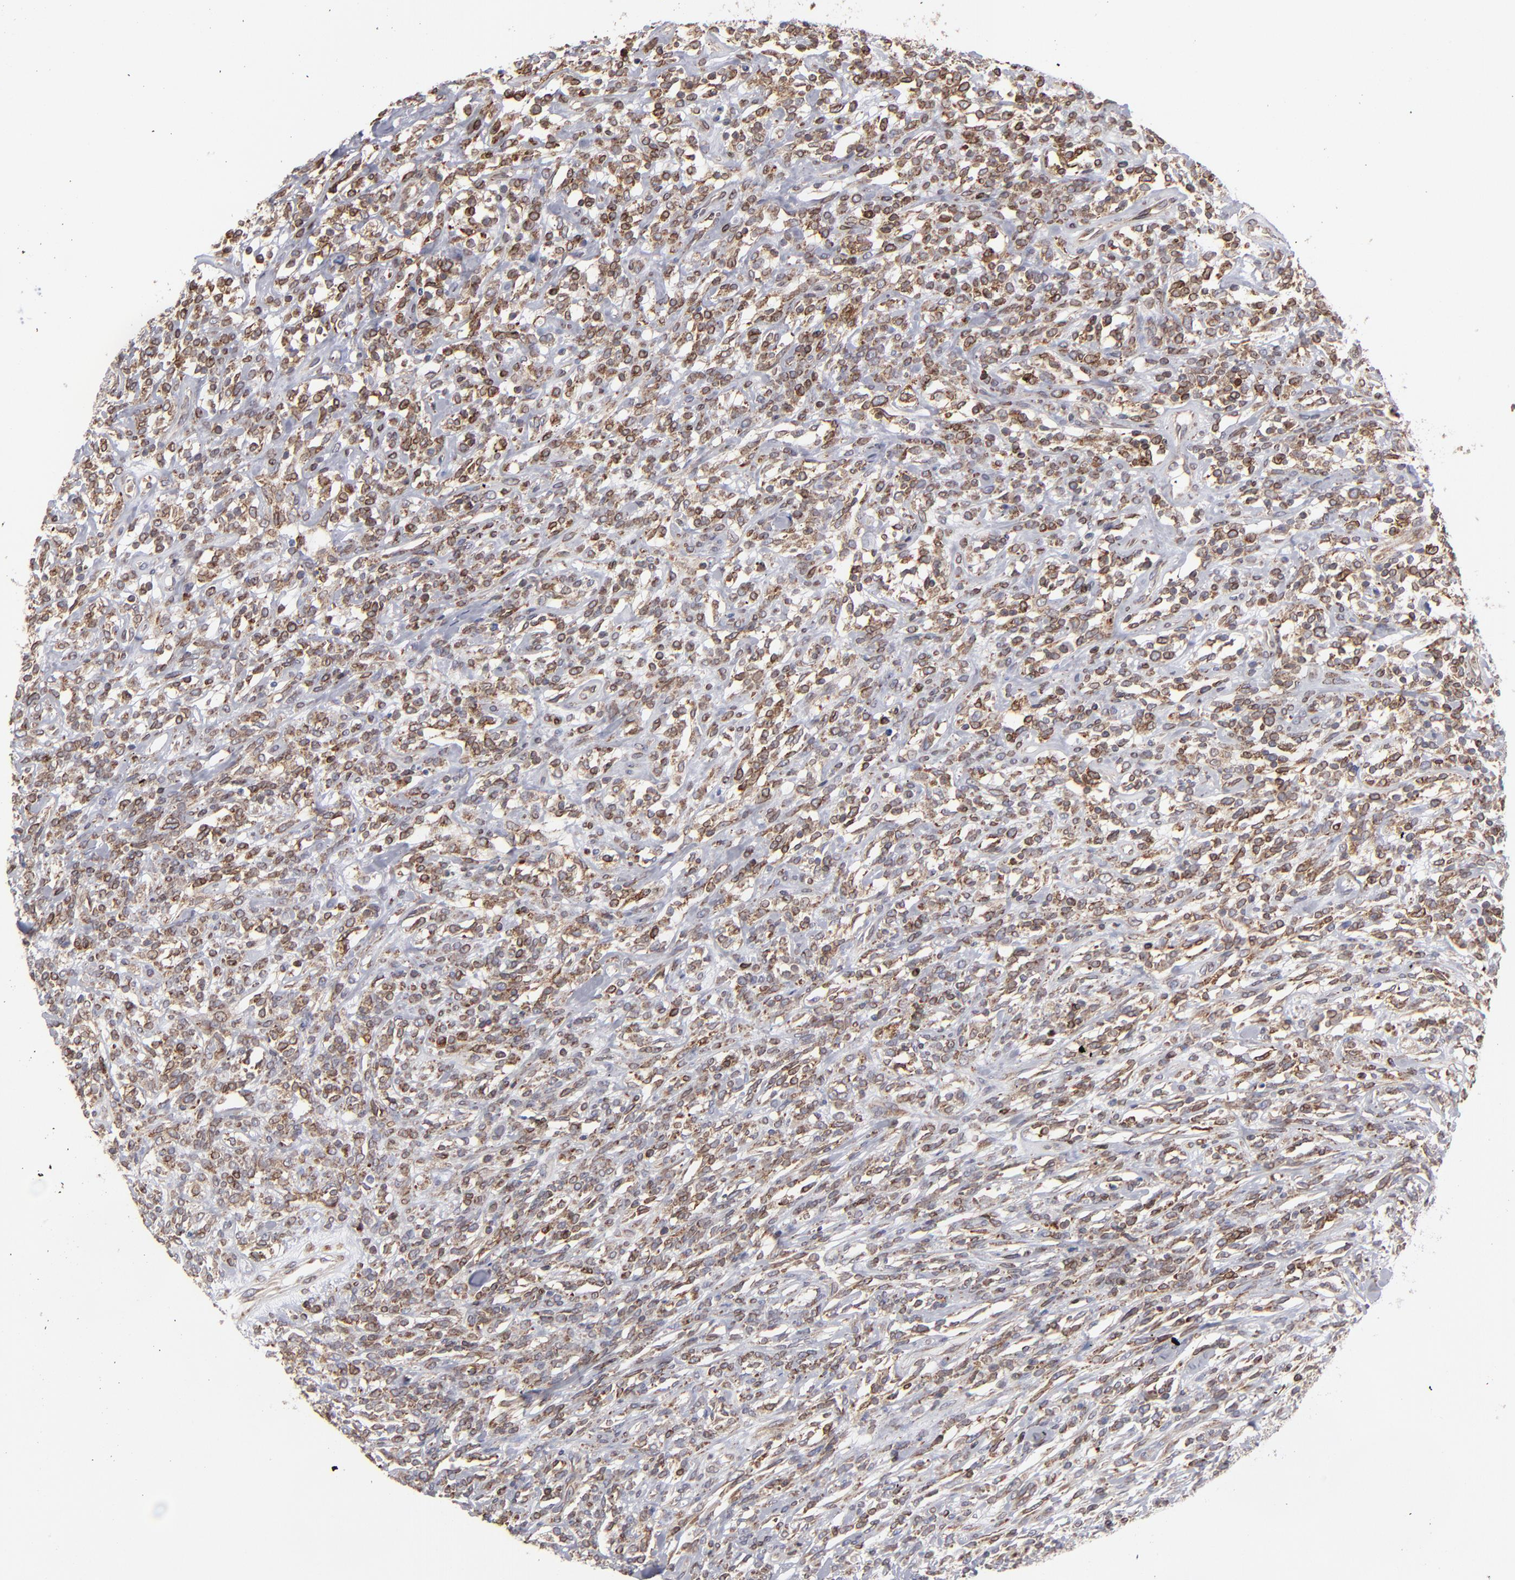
{"staining": {"intensity": "moderate", "quantity": ">75%", "location": "cytoplasmic/membranous"}, "tissue": "lymphoma", "cell_type": "Tumor cells", "image_type": "cancer", "snomed": [{"axis": "morphology", "description": "Malignant lymphoma, non-Hodgkin's type, High grade"}, {"axis": "topography", "description": "Lymph node"}], "caption": "Protein staining by IHC exhibits moderate cytoplasmic/membranous expression in approximately >75% of tumor cells in malignant lymphoma, non-Hodgkin's type (high-grade). (DAB IHC with brightfield microscopy, high magnification).", "gene": "TMX1", "patient": {"sex": "female", "age": 73}}